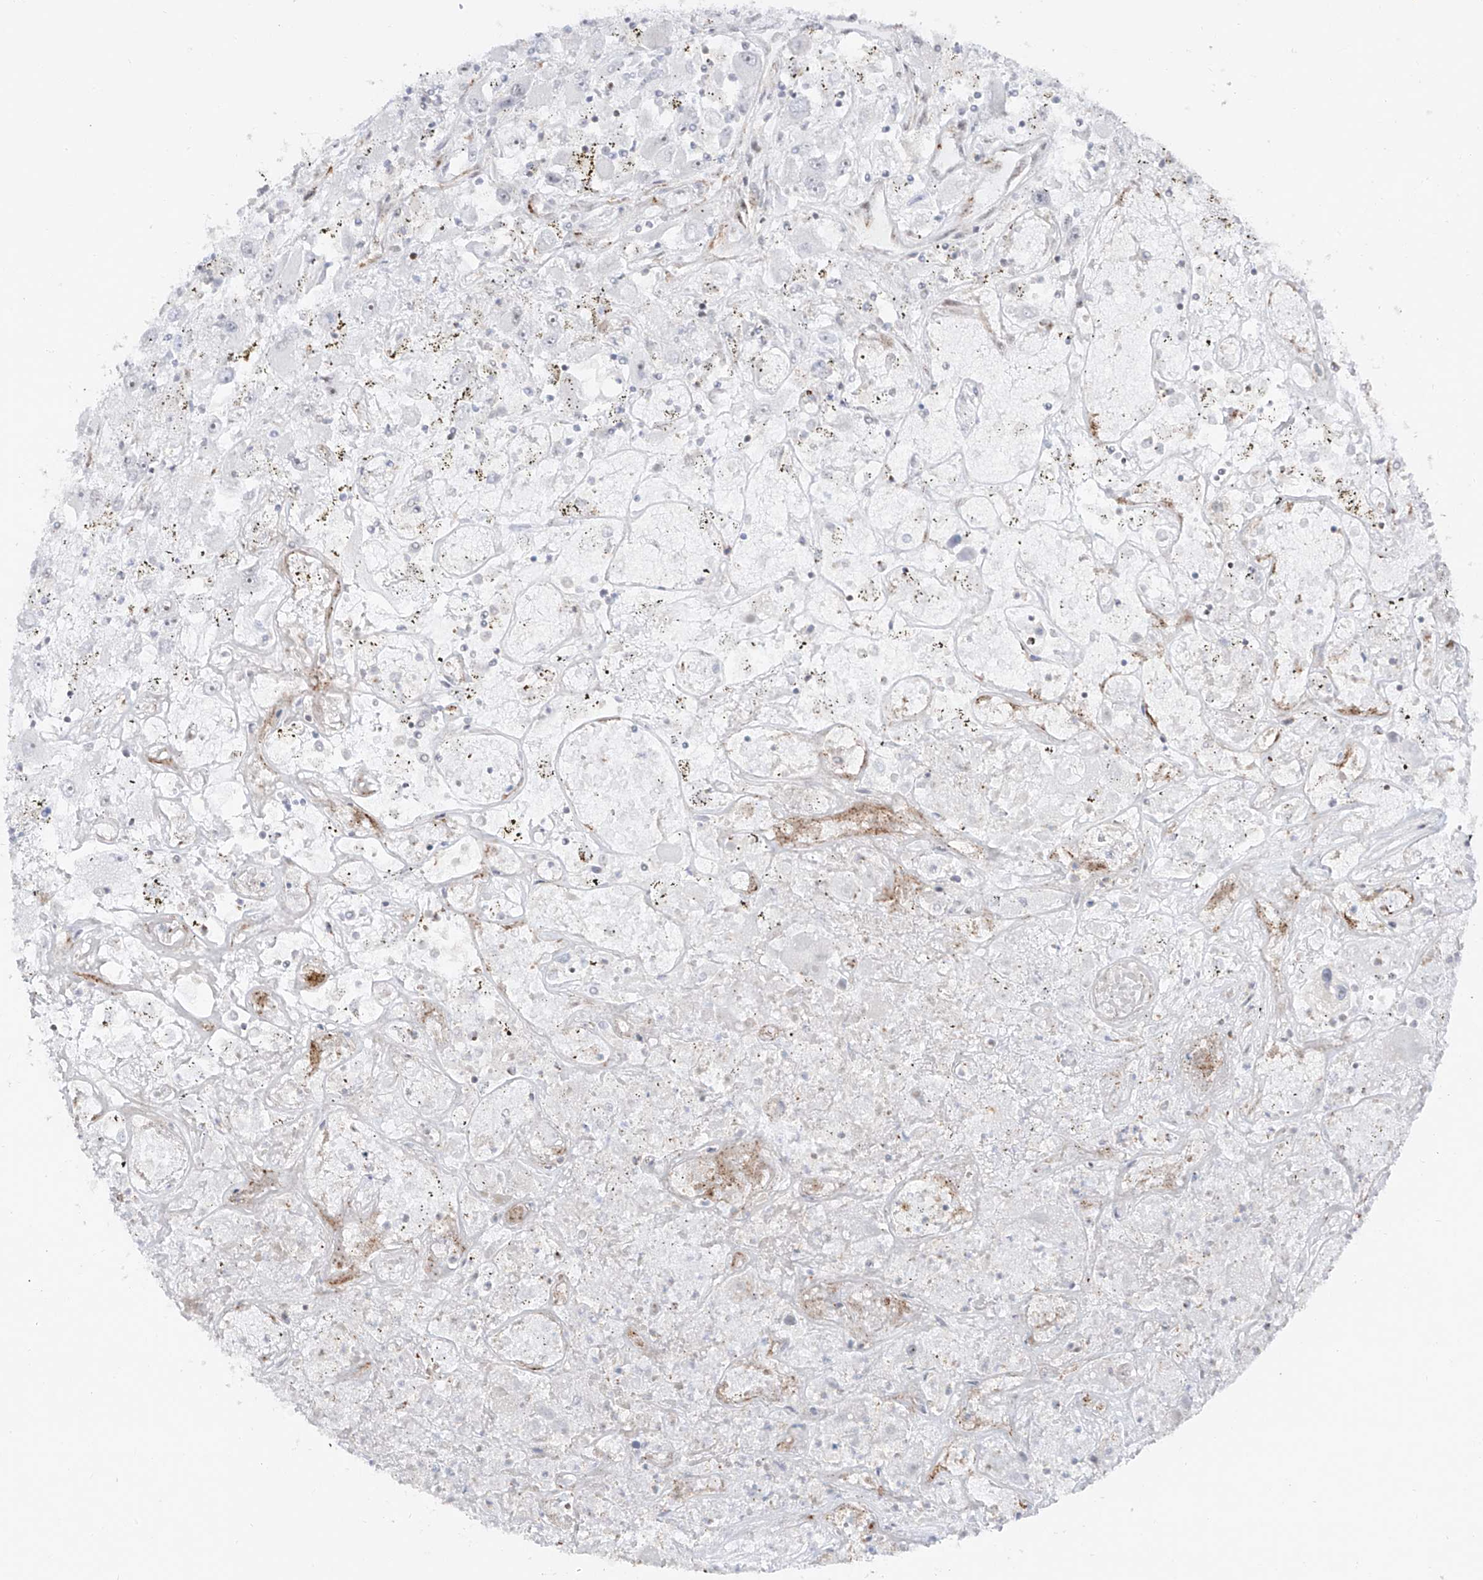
{"staining": {"intensity": "negative", "quantity": "none", "location": "none"}, "tissue": "renal cancer", "cell_type": "Tumor cells", "image_type": "cancer", "snomed": [{"axis": "morphology", "description": "Adenocarcinoma, NOS"}, {"axis": "topography", "description": "Kidney"}], "caption": "A high-resolution histopathology image shows immunohistochemistry (IHC) staining of renal cancer, which exhibits no significant staining in tumor cells. The staining was performed using DAB to visualize the protein expression in brown, while the nuclei were stained in blue with hematoxylin (Magnification: 20x).", "gene": "ZNF180", "patient": {"sex": "female", "age": 52}}